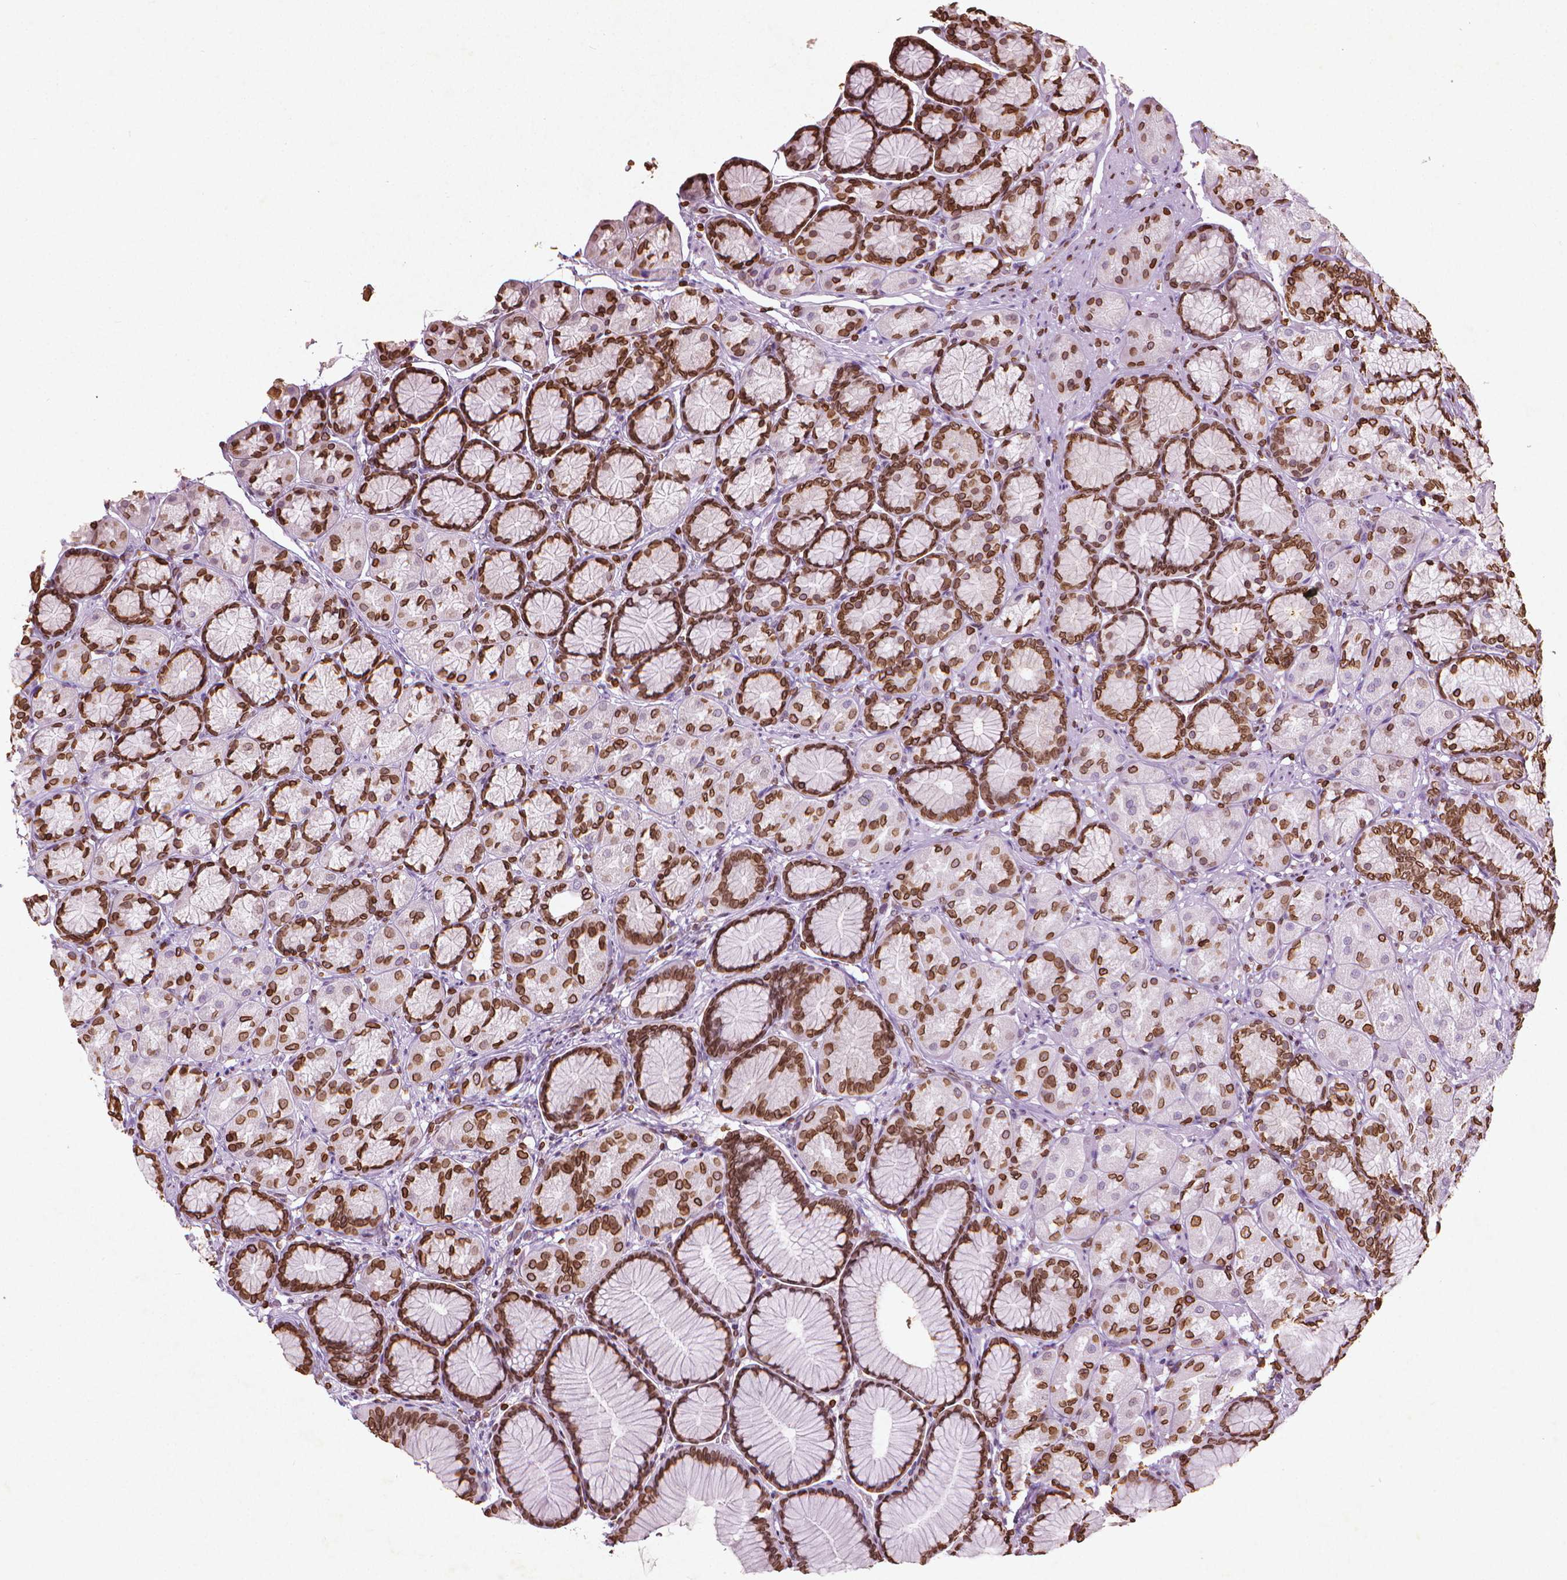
{"staining": {"intensity": "strong", "quantity": ">75%", "location": "cytoplasmic/membranous,nuclear"}, "tissue": "stomach", "cell_type": "Glandular cells", "image_type": "normal", "snomed": [{"axis": "morphology", "description": "Normal tissue, NOS"}, {"axis": "morphology", "description": "Adenocarcinoma, NOS"}, {"axis": "morphology", "description": "Adenocarcinoma, High grade"}, {"axis": "topography", "description": "Stomach, upper"}, {"axis": "topography", "description": "Stomach"}], "caption": "Stomach stained with immunohistochemistry (IHC) reveals strong cytoplasmic/membranous,nuclear positivity in approximately >75% of glandular cells.", "gene": "LMNB1", "patient": {"sex": "female", "age": 65}}